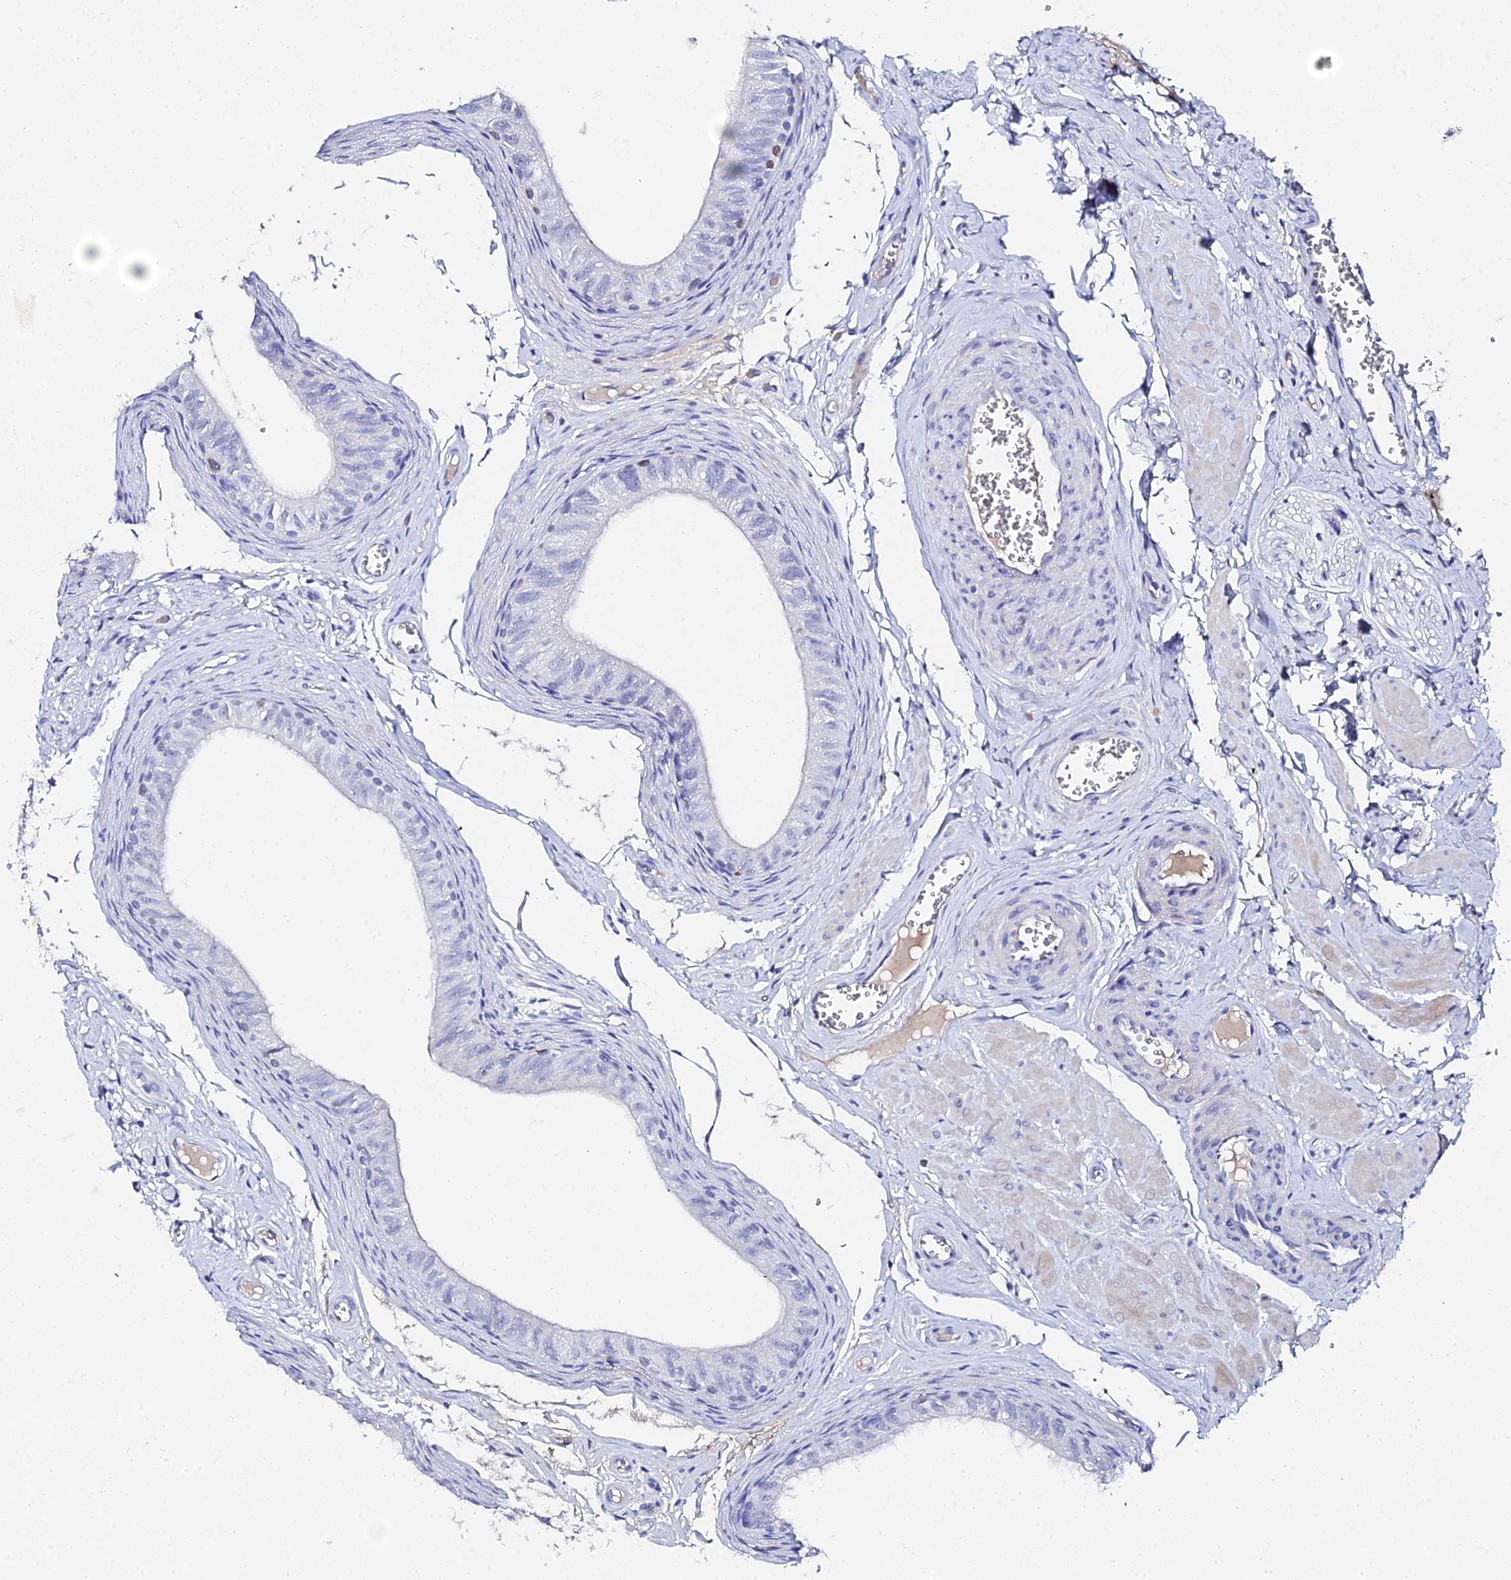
{"staining": {"intensity": "strong", "quantity": "<25%", "location": "cytoplasmic/membranous"}, "tissue": "epididymis", "cell_type": "Glandular cells", "image_type": "normal", "snomed": [{"axis": "morphology", "description": "Normal tissue, NOS"}, {"axis": "topography", "description": "Epididymis"}], "caption": "This micrograph demonstrates immunohistochemistry staining of unremarkable epididymis, with medium strong cytoplasmic/membranous expression in approximately <25% of glandular cells.", "gene": "KRT17", "patient": {"sex": "male", "age": 42}}